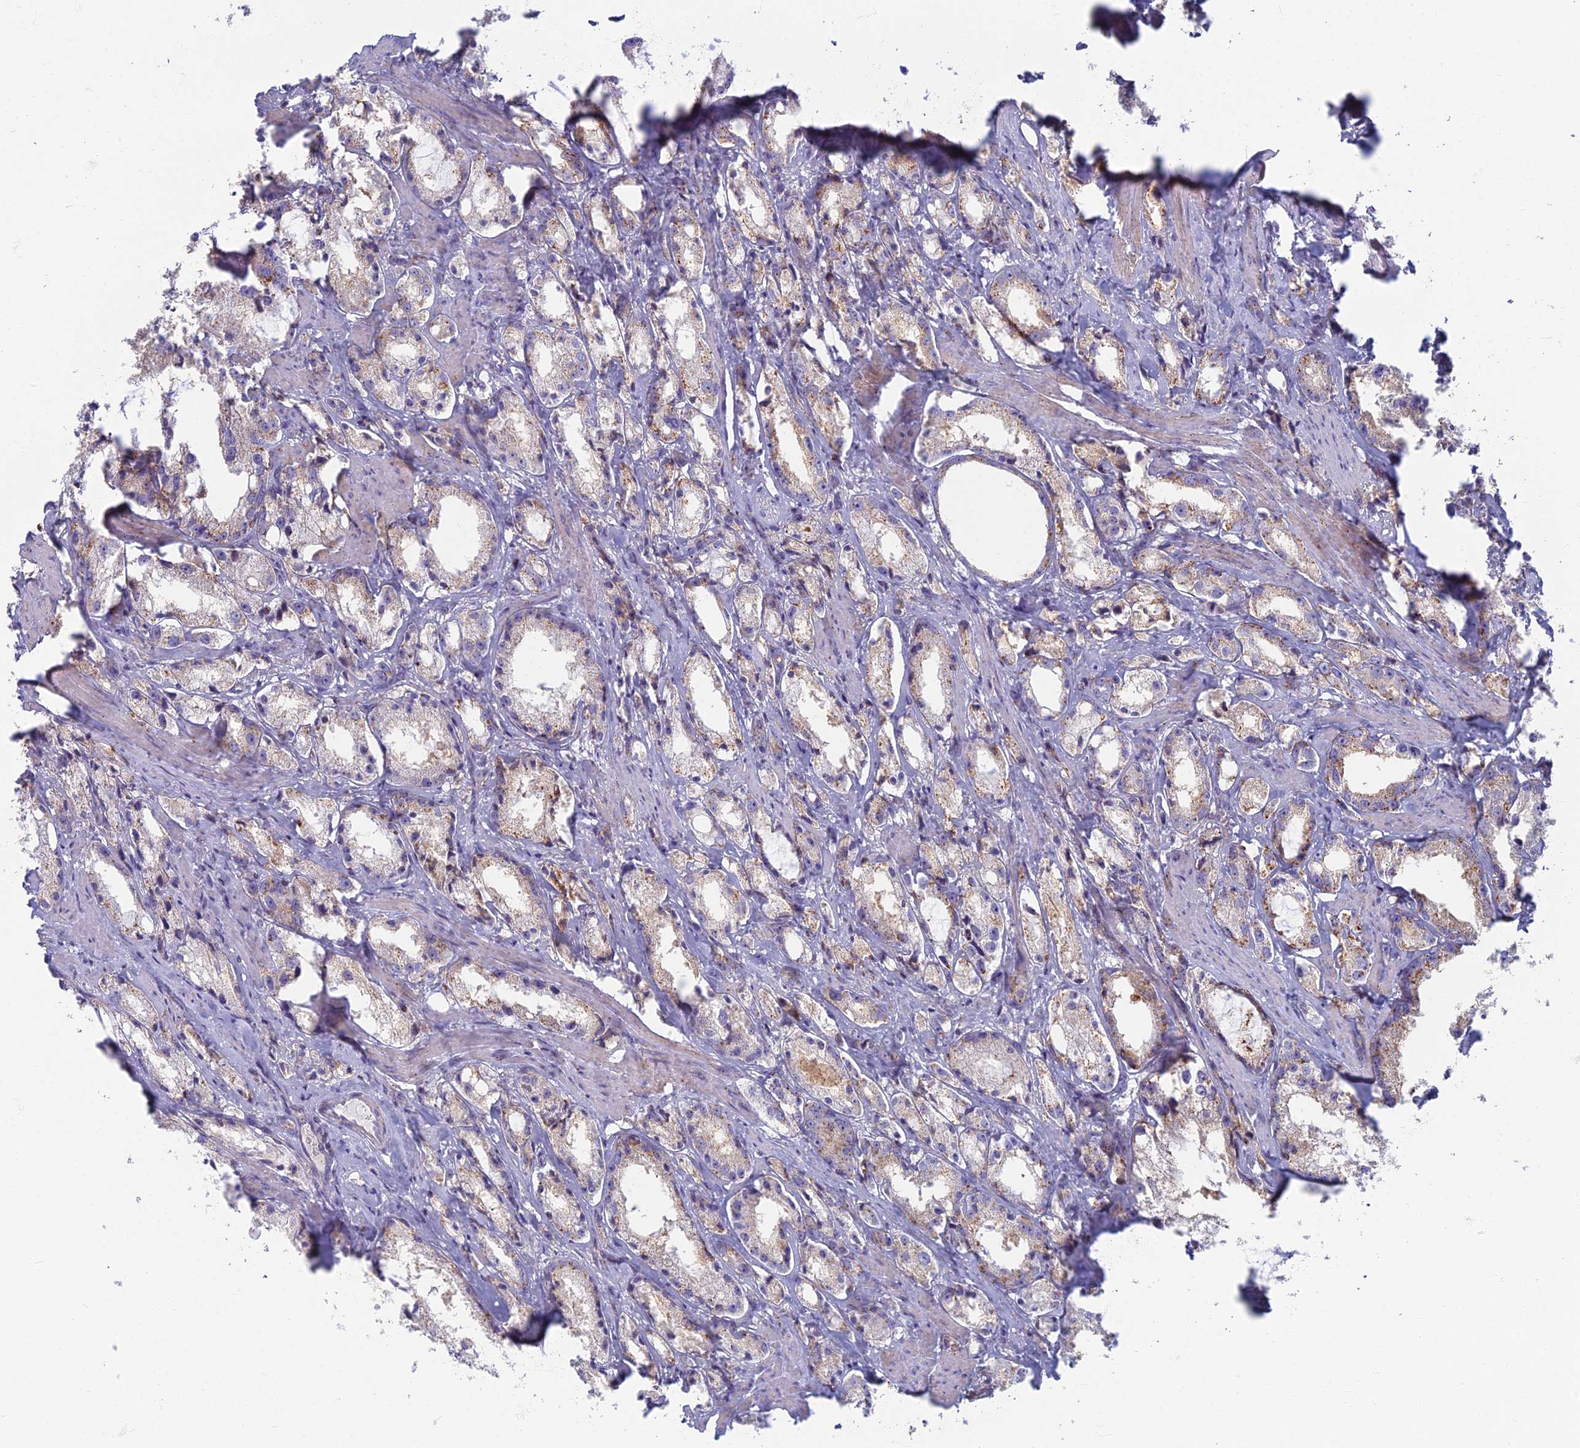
{"staining": {"intensity": "weak", "quantity": "<25%", "location": "cytoplasmic/membranous"}, "tissue": "prostate cancer", "cell_type": "Tumor cells", "image_type": "cancer", "snomed": [{"axis": "morphology", "description": "Adenocarcinoma, High grade"}, {"axis": "topography", "description": "Prostate"}], "caption": "Tumor cells are negative for brown protein staining in adenocarcinoma (high-grade) (prostate).", "gene": "CHMP4B", "patient": {"sex": "male", "age": 66}}